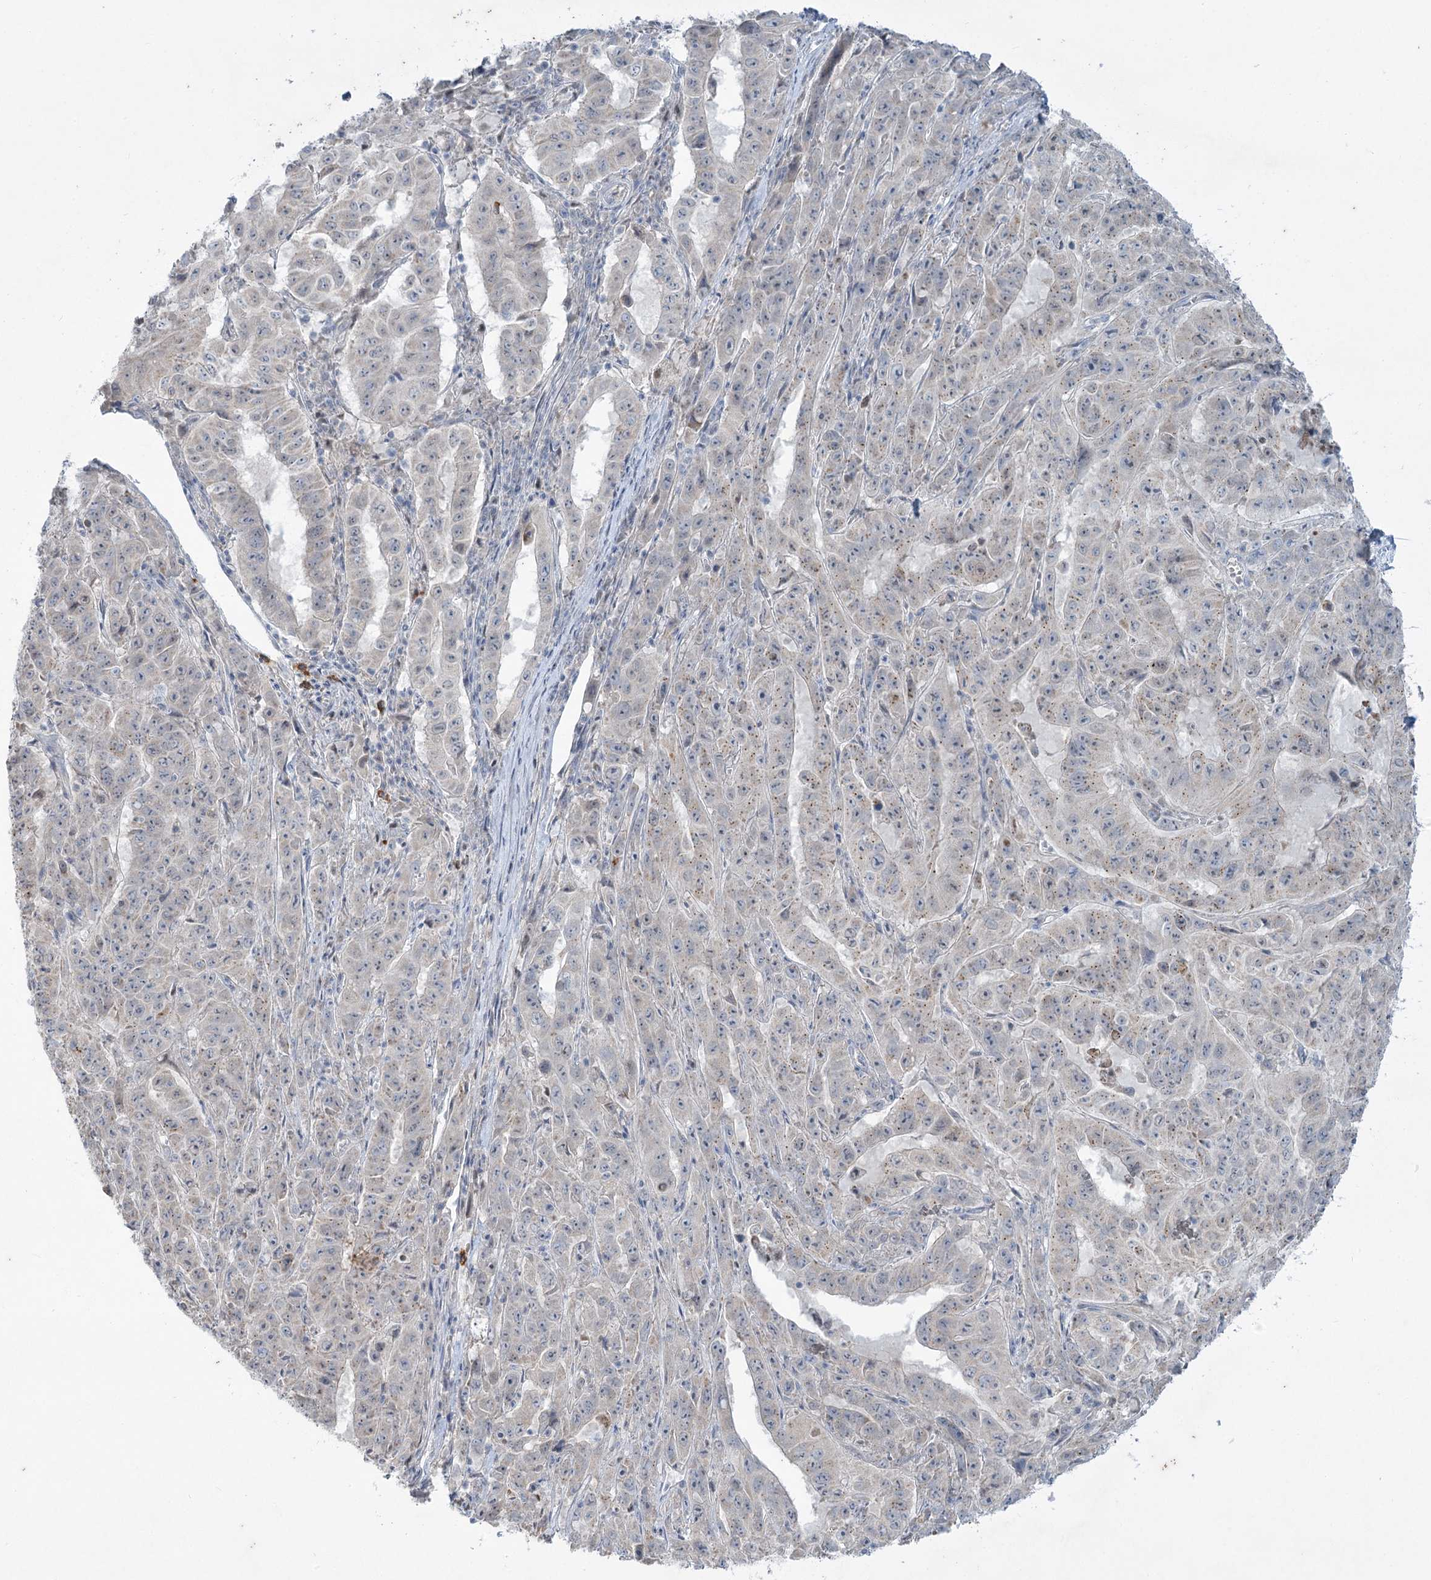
{"staining": {"intensity": "negative", "quantity": "none", "location": "none"}, "tissue": "pancreatic cancer", "cell_type": "Tumor cells", "image_type": "cancer", "snomed": [{"axis": "morphology", "description": "Adenocarcinoma, NOS"}, {"axis": "topography", "description": "Pancreas"}], "caption": "There is no significant staining in tumor cells of adenocarcinoma (pancreatic).", "gene": "ABITRAM", "patient": {"sex": "male", "age": 63}}